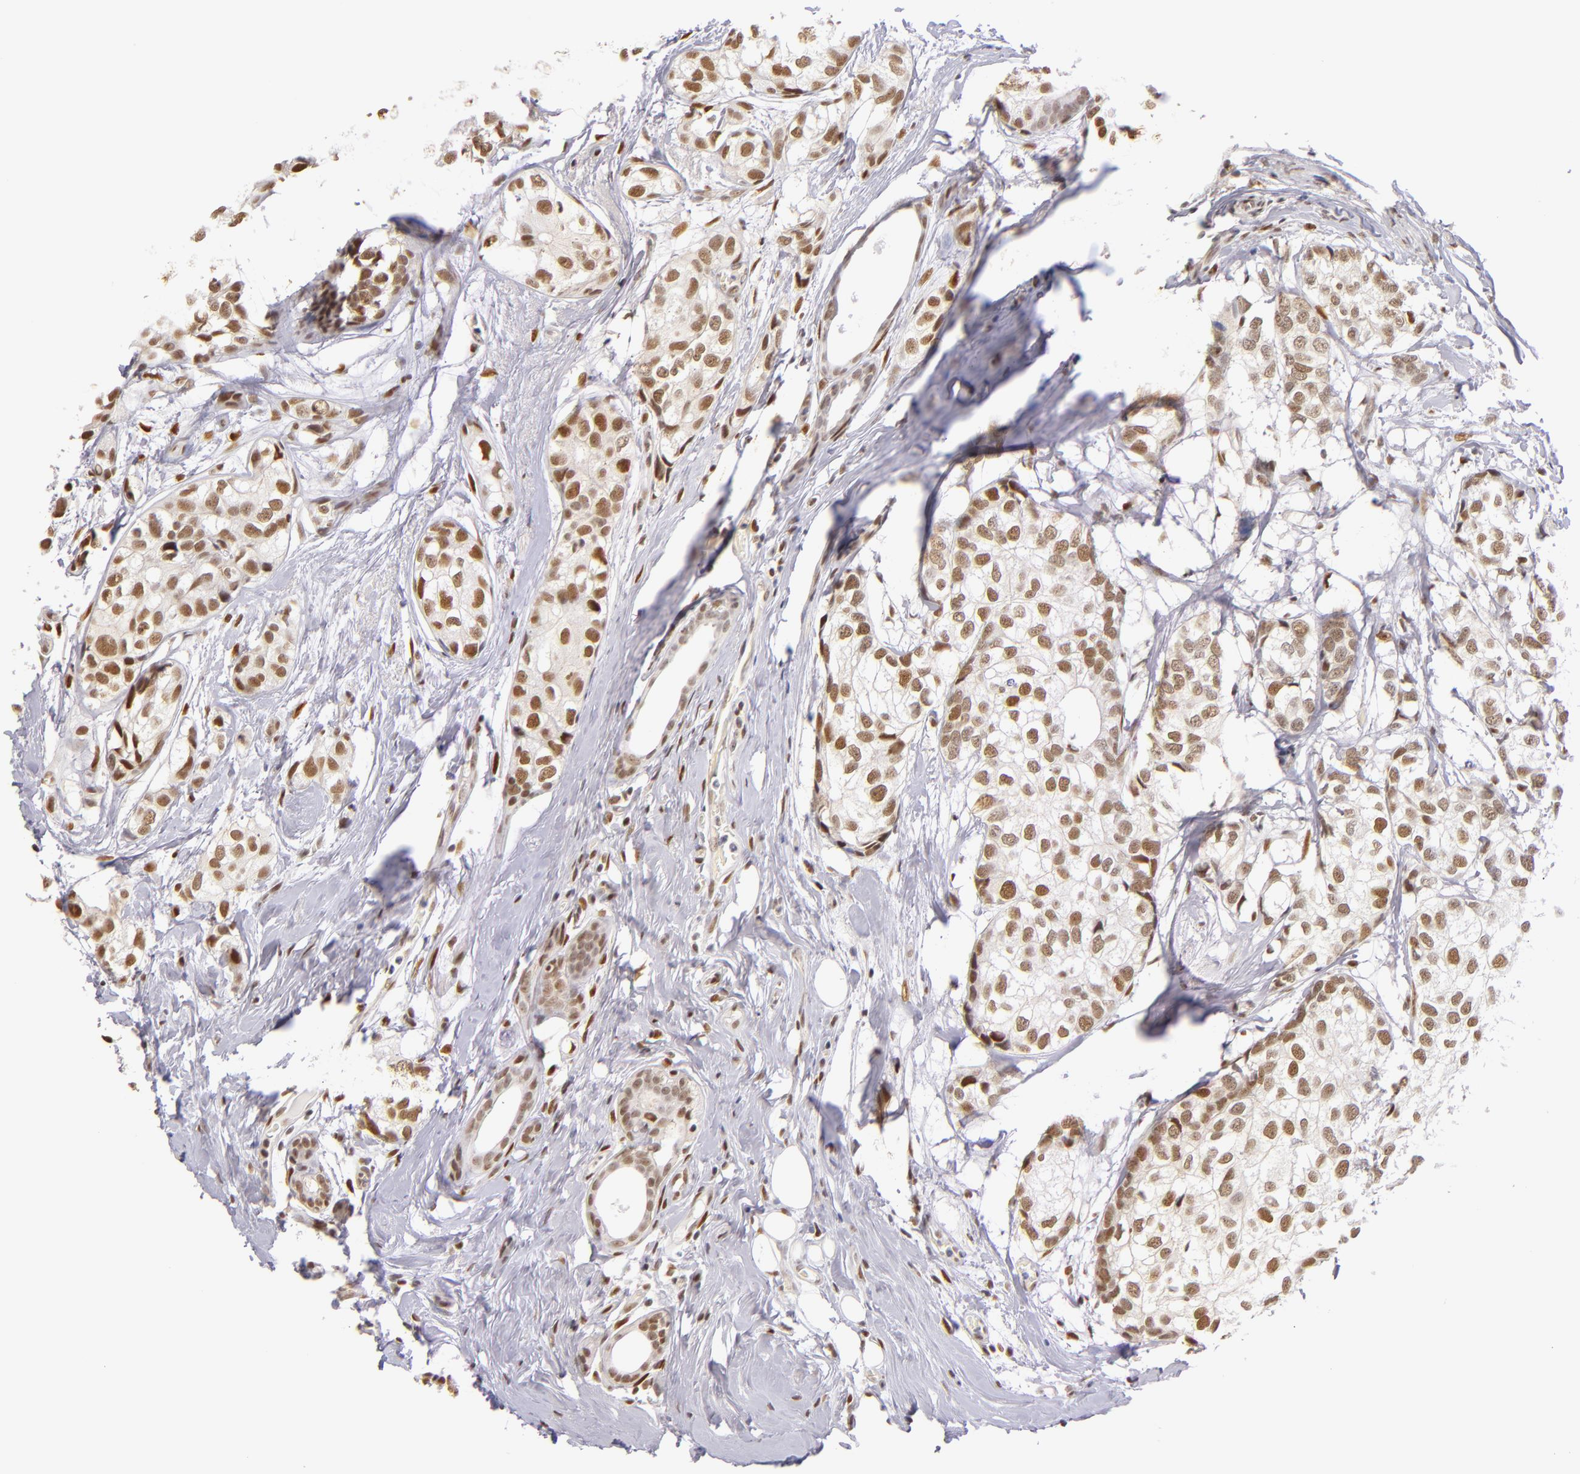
{"staining": {"intensity": "moderate", "quantity": ">75%", "location": "nuclear"}, "tissue": "breast cancer", "cell_type": "Tumor cells", "image_type": "cancer", "snomed": [{"axis": "morphology", "description": "Duct carcinoma"}, {"axis": "topography", "description": "Breast"}], "caption": "A histopathology image of breast cancer (intraductal carcinoma) stained for a protein exhibits moderate nuclear brown staining in tumor cells.", "gene": "NCOR2", "patient": {"sex": "female", "age": 68}}